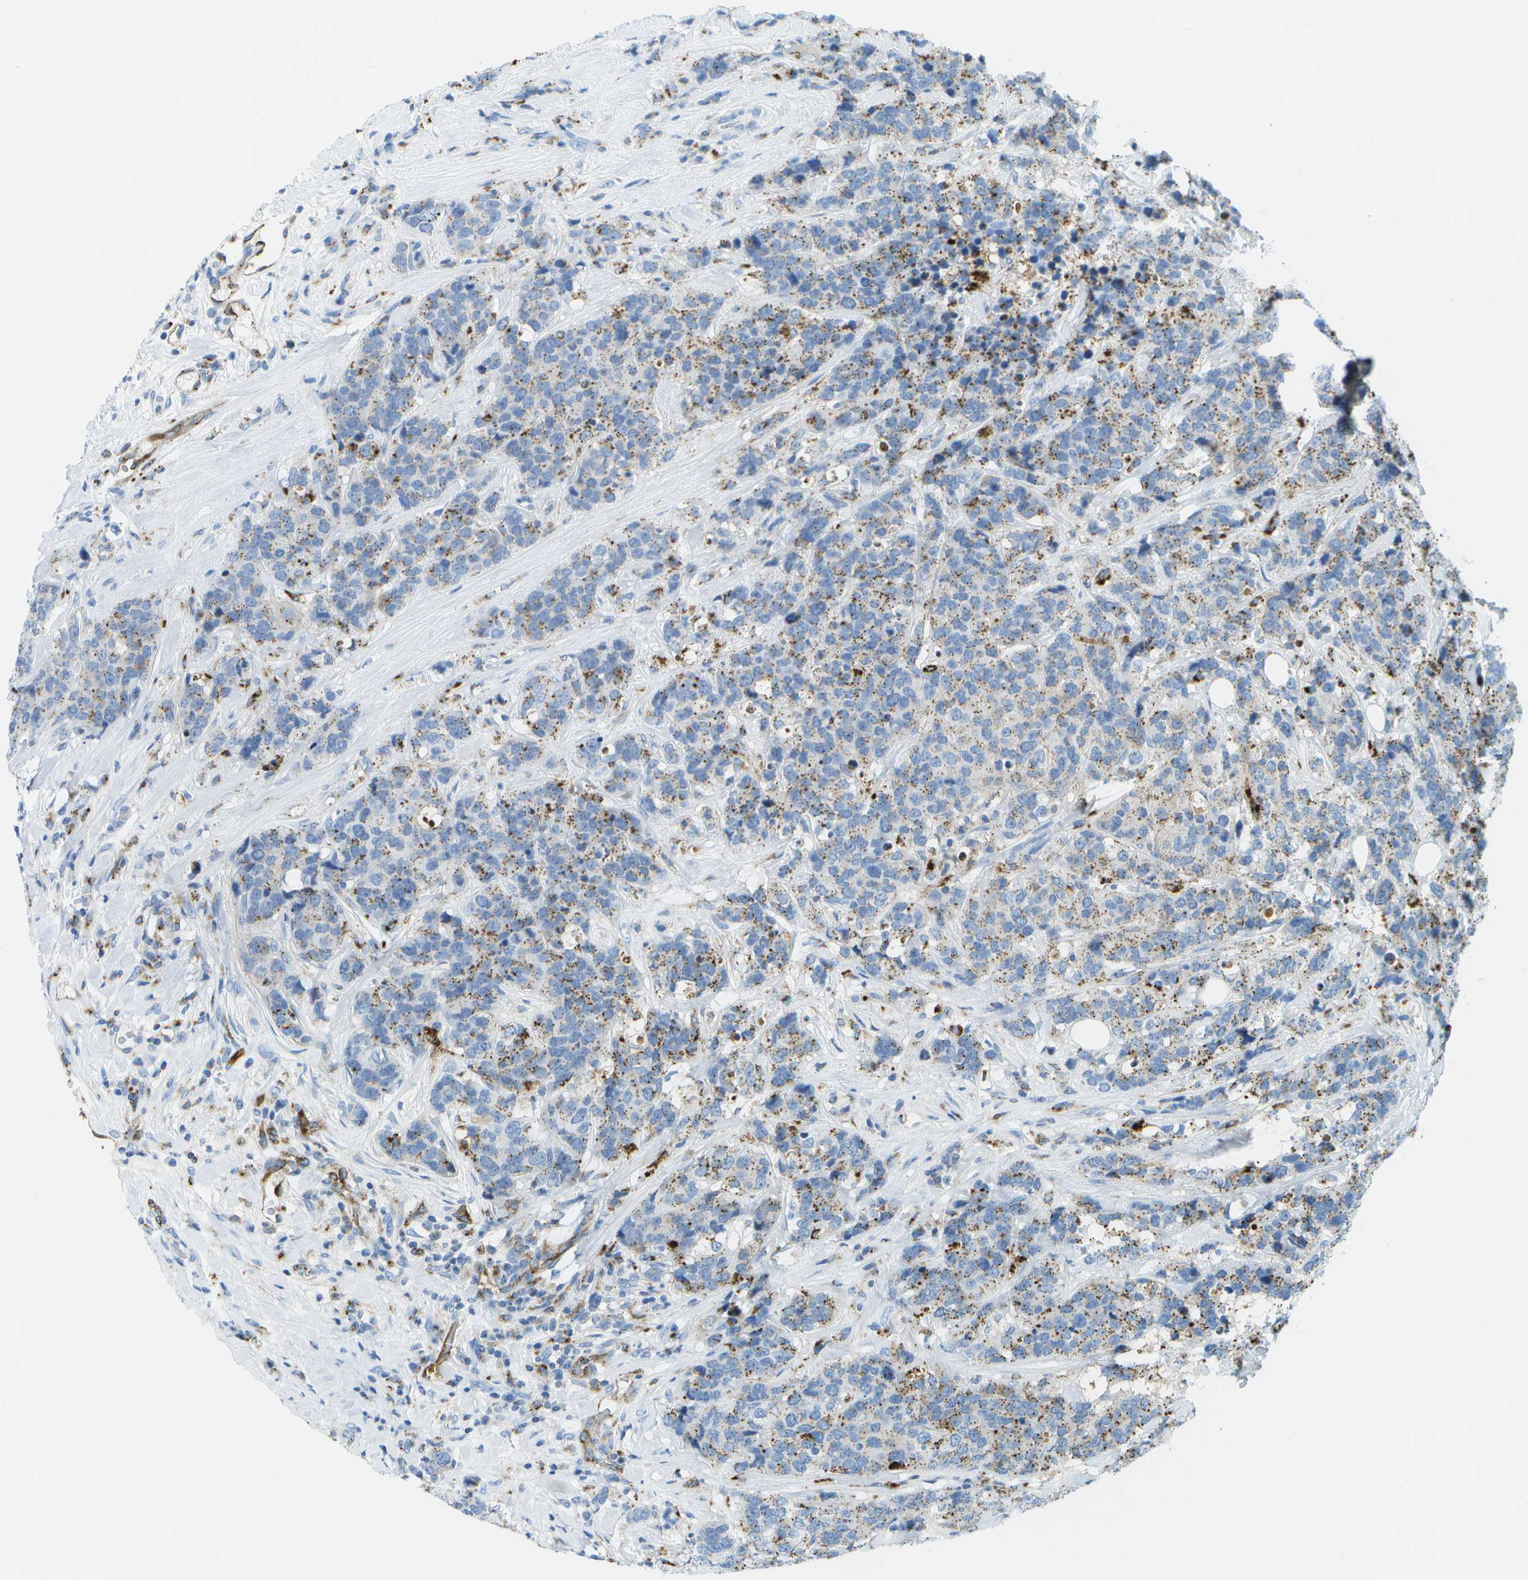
{"staining": {"intensity": "moderate", "quantity": ">75%", "location": "cytoplasmic/membranous"}, "tissue": "breast cancer", "cell_type": "Tumor cells", "image_type": "cancer", "snomed": [{"axis": "morphology", "description": "Lobular carcinoma"}, {"axis": "topography", "description": "Breast"}], "caption": "Moderate cytoplasmic/membranous positivity is appreciated in approximately >75% of tumor cells in breast lobular carcinoma.", "gene": "PRCP", "patient": {"sex": "female", "age": 59}}